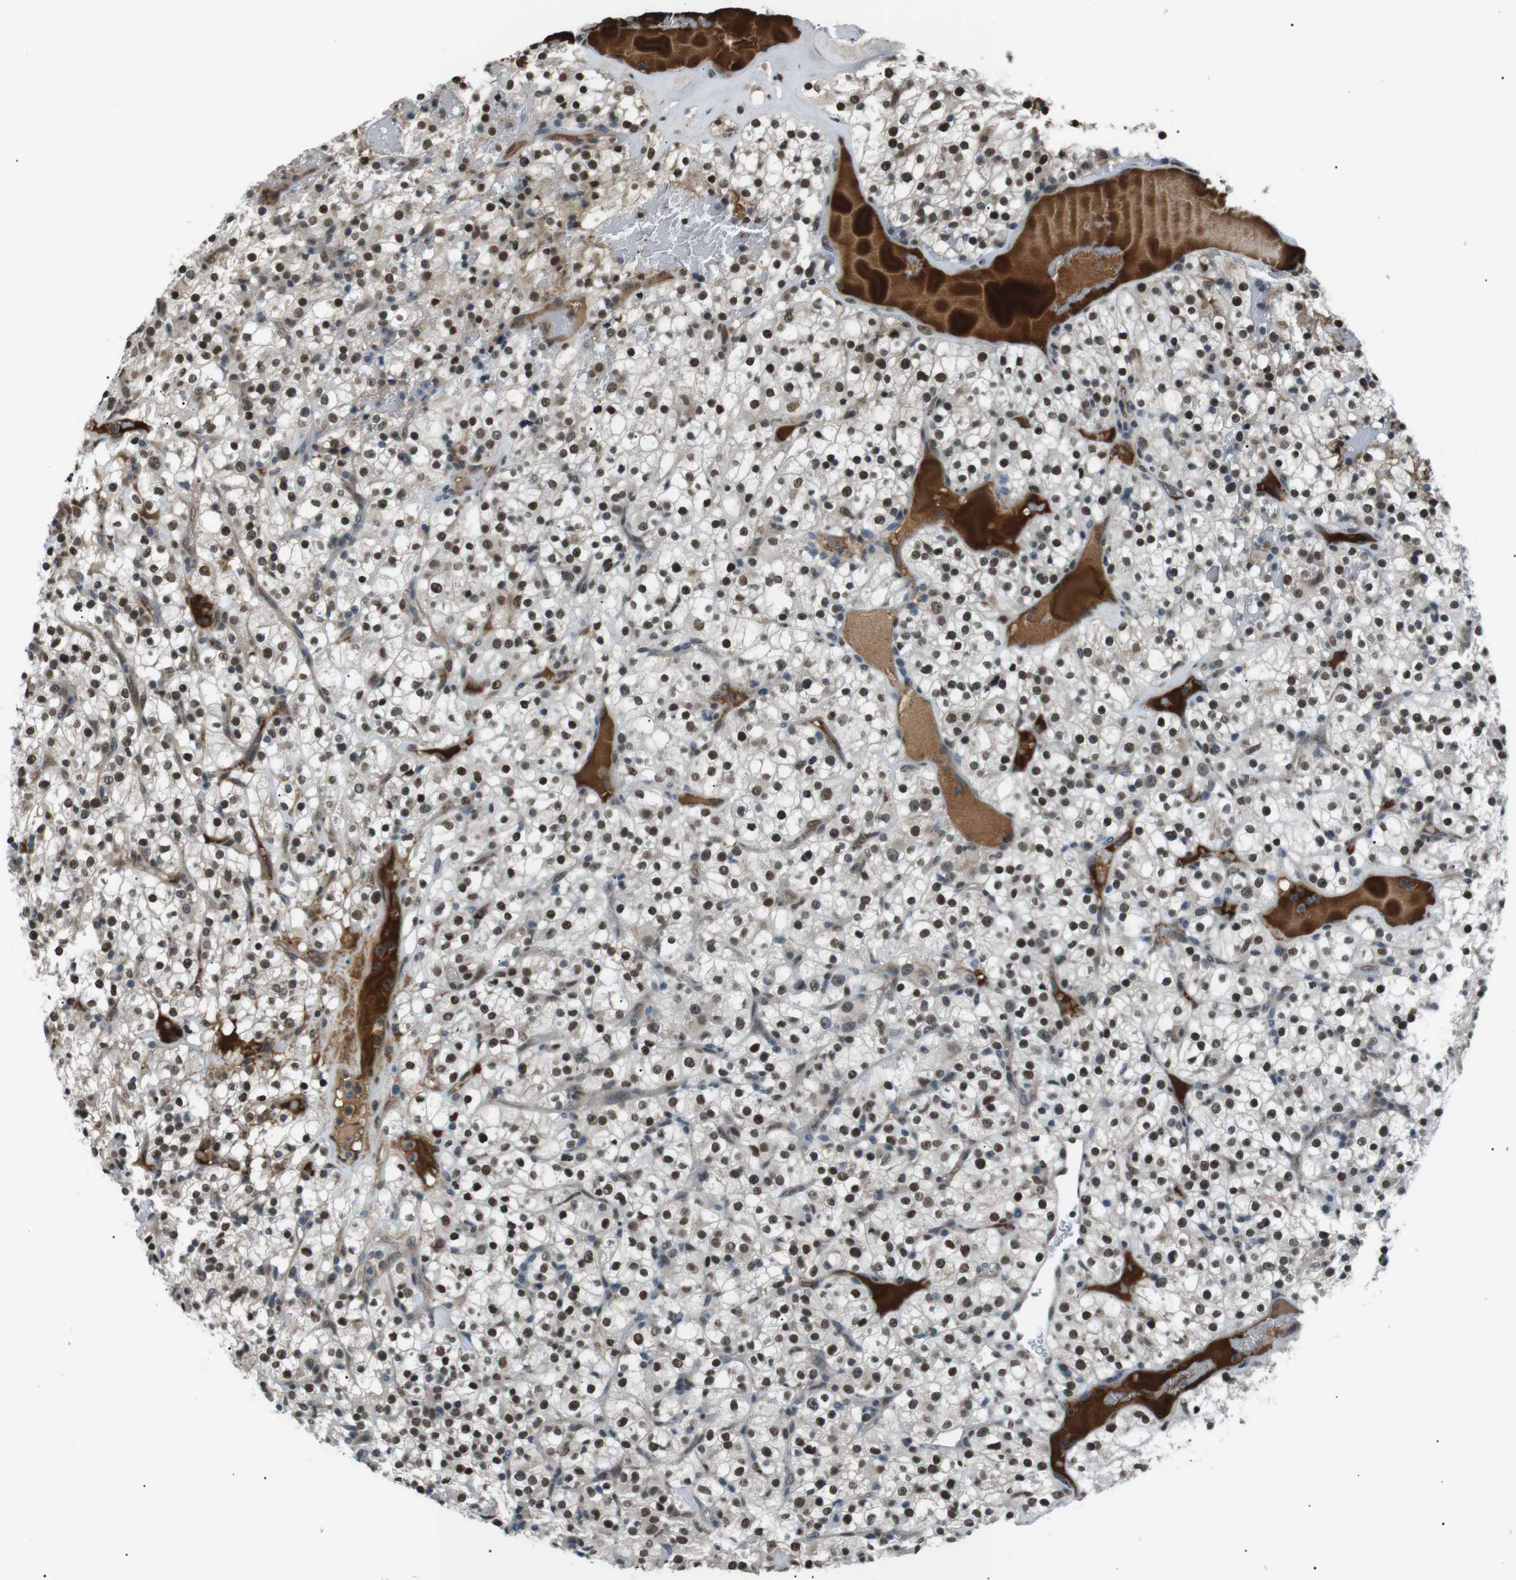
{"staining": {"intensity": "strong", "quantity": ">75%", "location": "nuclear"}, "tissue": "renal cancer", "cell_type": "Tumor cells", "image_type": "cancer", "snomed": [{"axis": "morphology", "description": "Normal tissue, NOS"}, {"axis": "morphology", "description": "Adenocarcinoma, NOS"}, {"axis": "topography", "description": "Kidney"}], "caption": "Immunohistochemical staining of human renal adenocarcinoma displays strong nuclear protein expression in about >75% of tumor cells.", "gene": "SRPK2", "patient": {"sex": "female", "age": 72}}